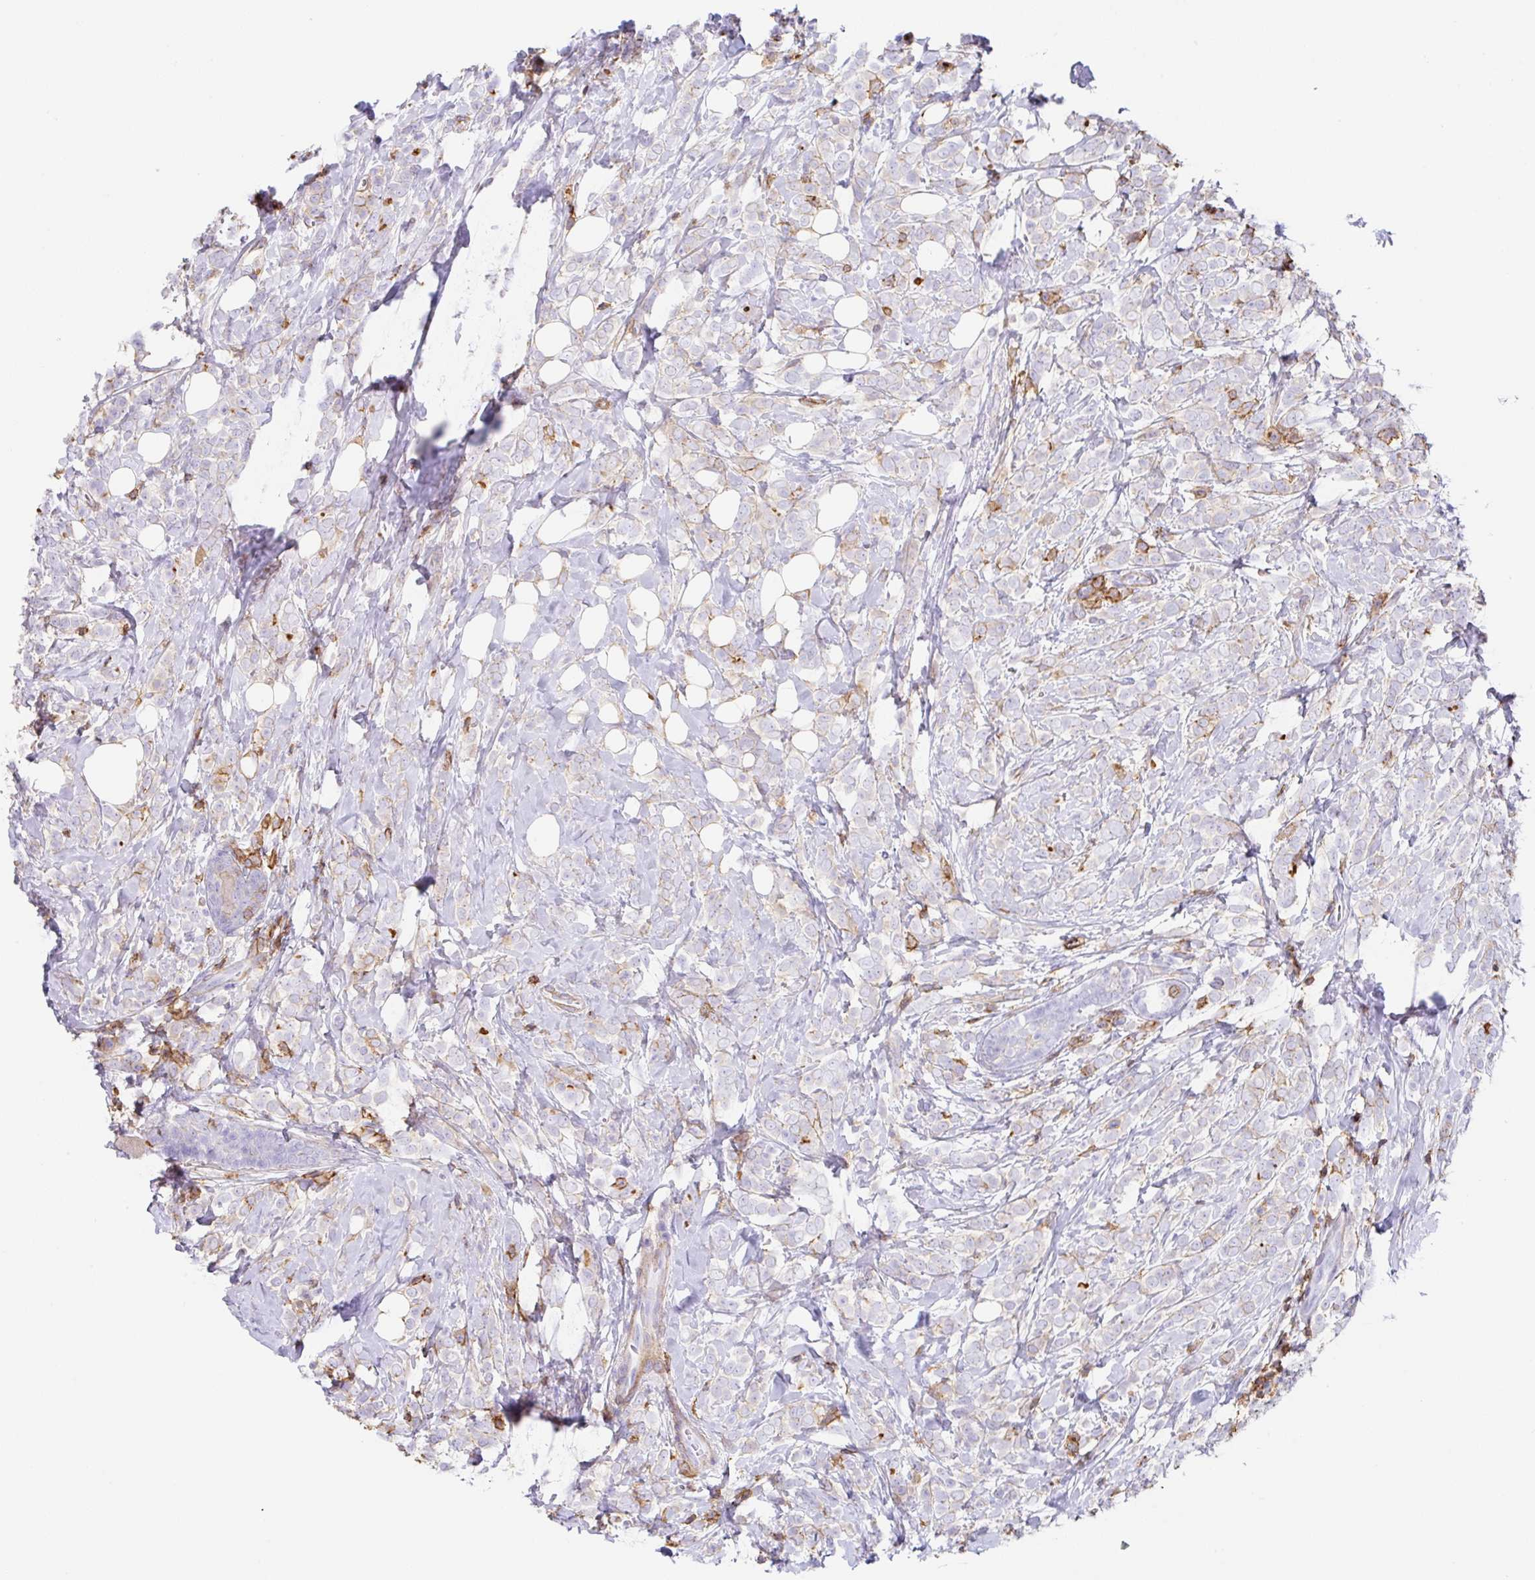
{"staining": {"intensity": "negative", "quantity": "none", "location": "none"}, "tissue": "breast cancer", "cell_type": "Tumor cells", "image_type": "cancer", "snomed": [{"axis": "morphology", "description": "Lobular carcinoma"}, {"axis": "topography", "description": "Breast"}], "caption": "The IHC histopathology image has no significant staining in tumor cells of breast lobular carcinoma tissue.", "gene": "MTTP", "patient": {"sex": "female", "age": 49}}